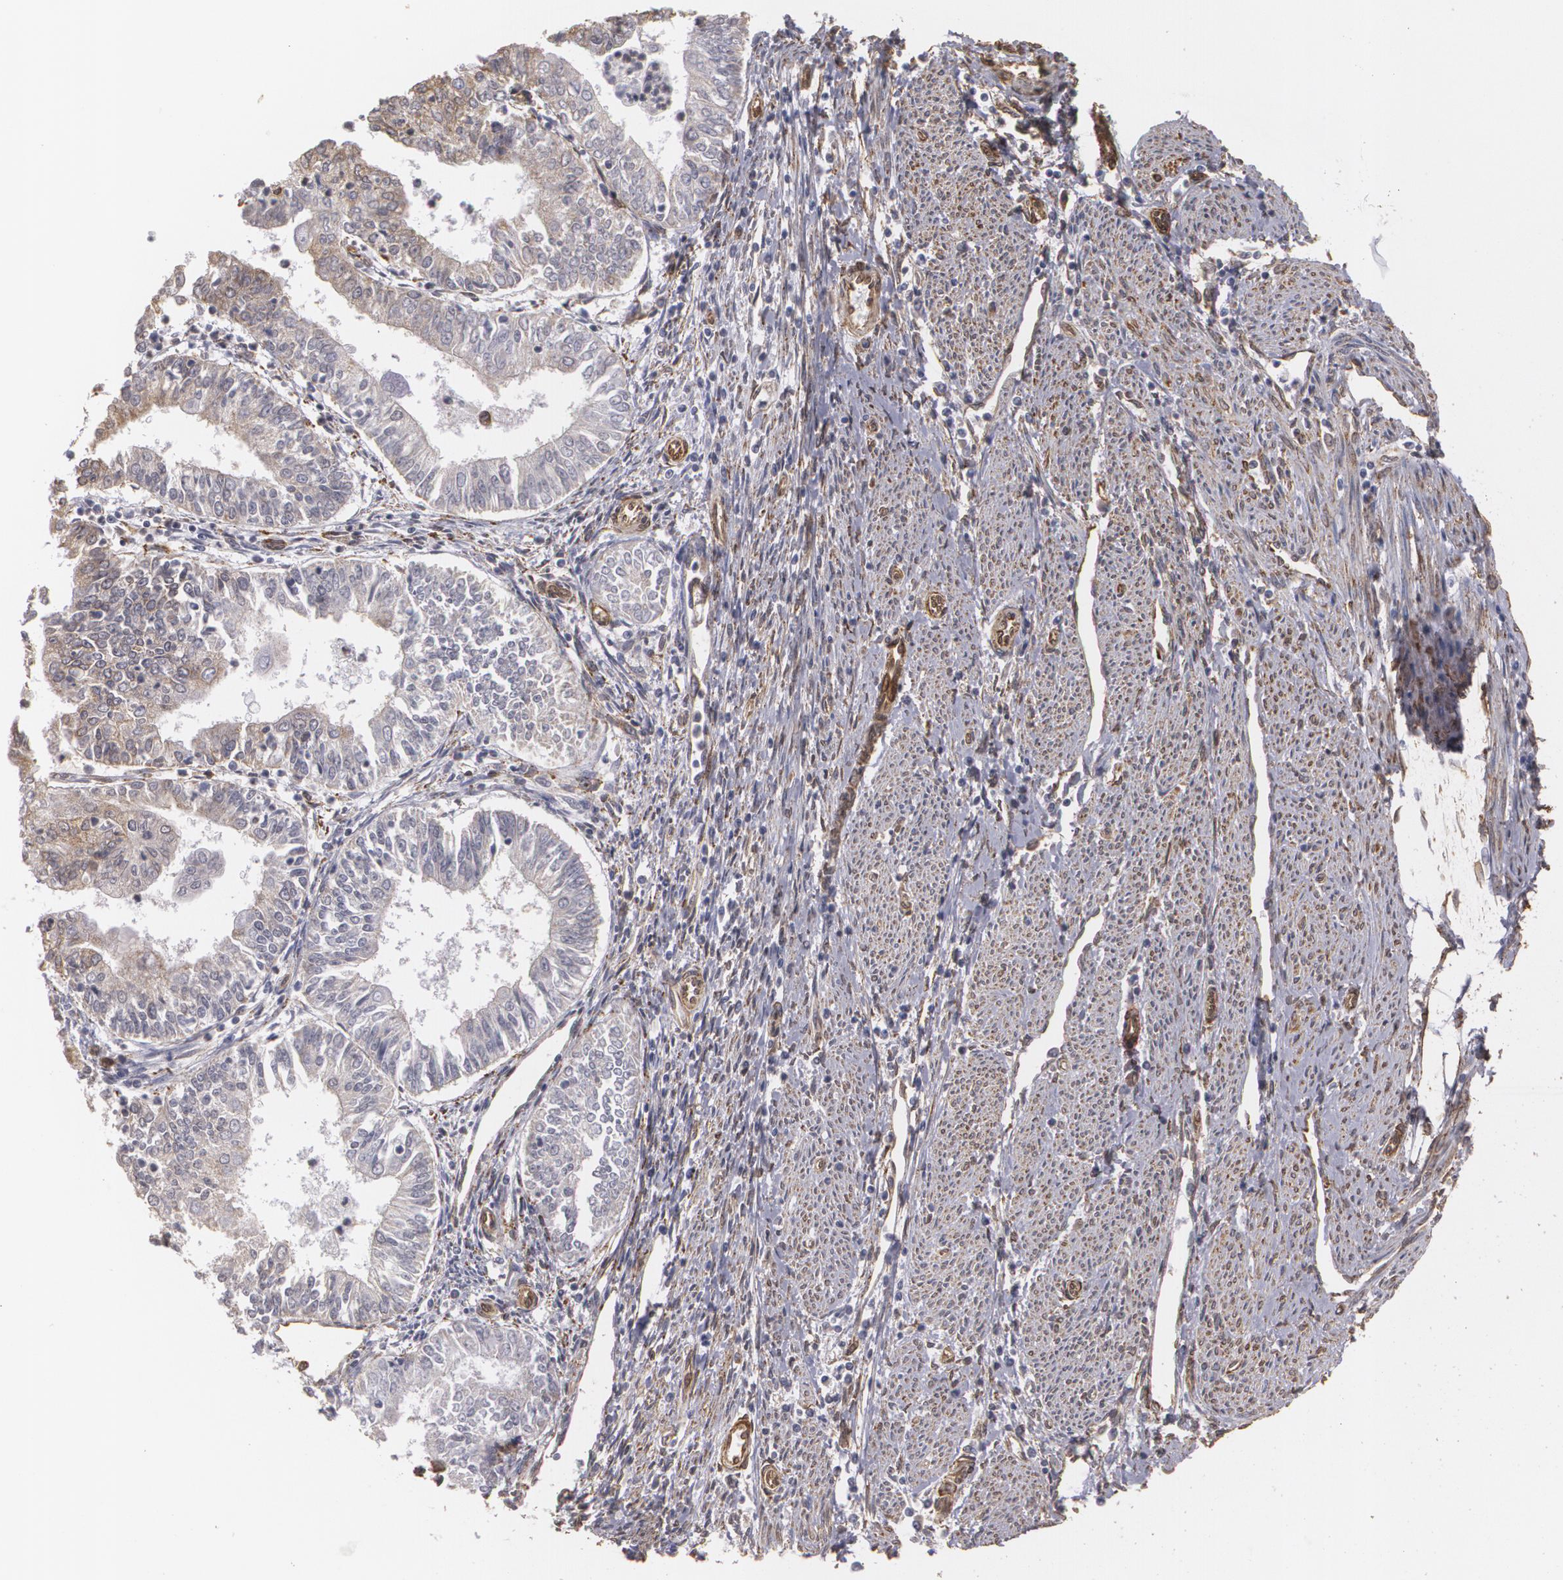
{"staining": {"intensity": "weak", "quantity": "25%-75%", "location": "cytoplasmic/membranous"}, "tissue": "endometrial cancer", "cell_type": "Tumor cells", "image_type": "cancer", "snomed": [{"axis": "morphology", "description": "Adenocarcinoma, NOS"}, {"axis": "topography", "description": "Endometrium"}], "caption": "The image demonstrates immunohistochemical staining of endometrial cancer (adenocarcinoma). There is weak cytoplasmic/membranous staining is appreciated in approximately 25%-75% of tumor cells.", "gene": "CYB5R3", "patient": {"sex": "female", "age": 75}}